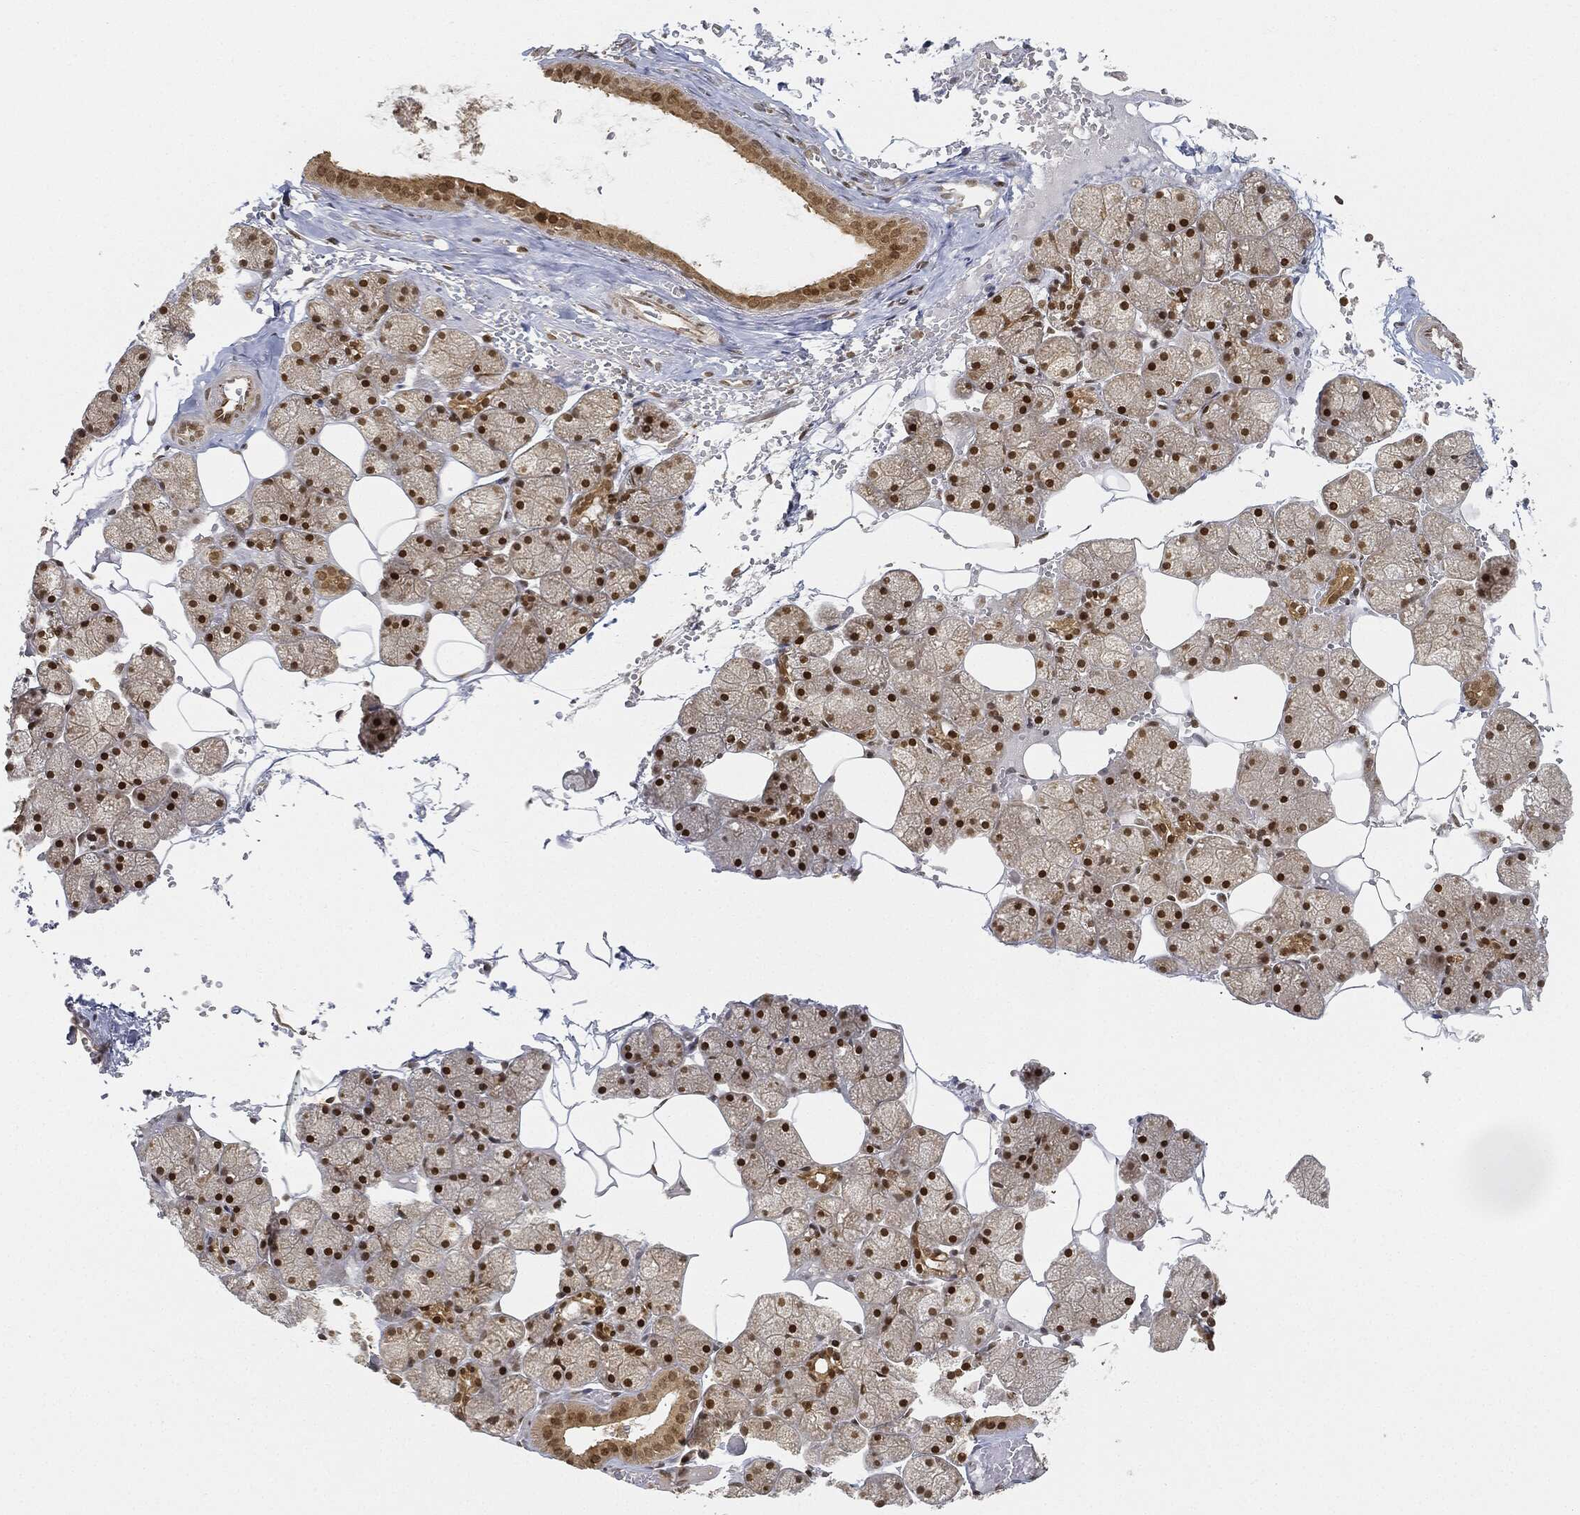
{"staining": {"intensity": "strong", "quantity": "25%-75%", "location": "nuclear"}, "tissue": "salivary gland", "cell_type": "Glandular cells", "image_type": "normal", "snomed": [{"axis": "morphology", "description": "Normal tissue, NOS"}, {"axis": "topography", "description": "Salivary gland"}], "caption": "Approximately 25%-75% of glandular cells in unremarkable salivary gland display strong nuclear protein expression as visualized by brown immunohistochemical staining.", "gene": "CIB1", "patient": {"sex": "male", "age": 38}}